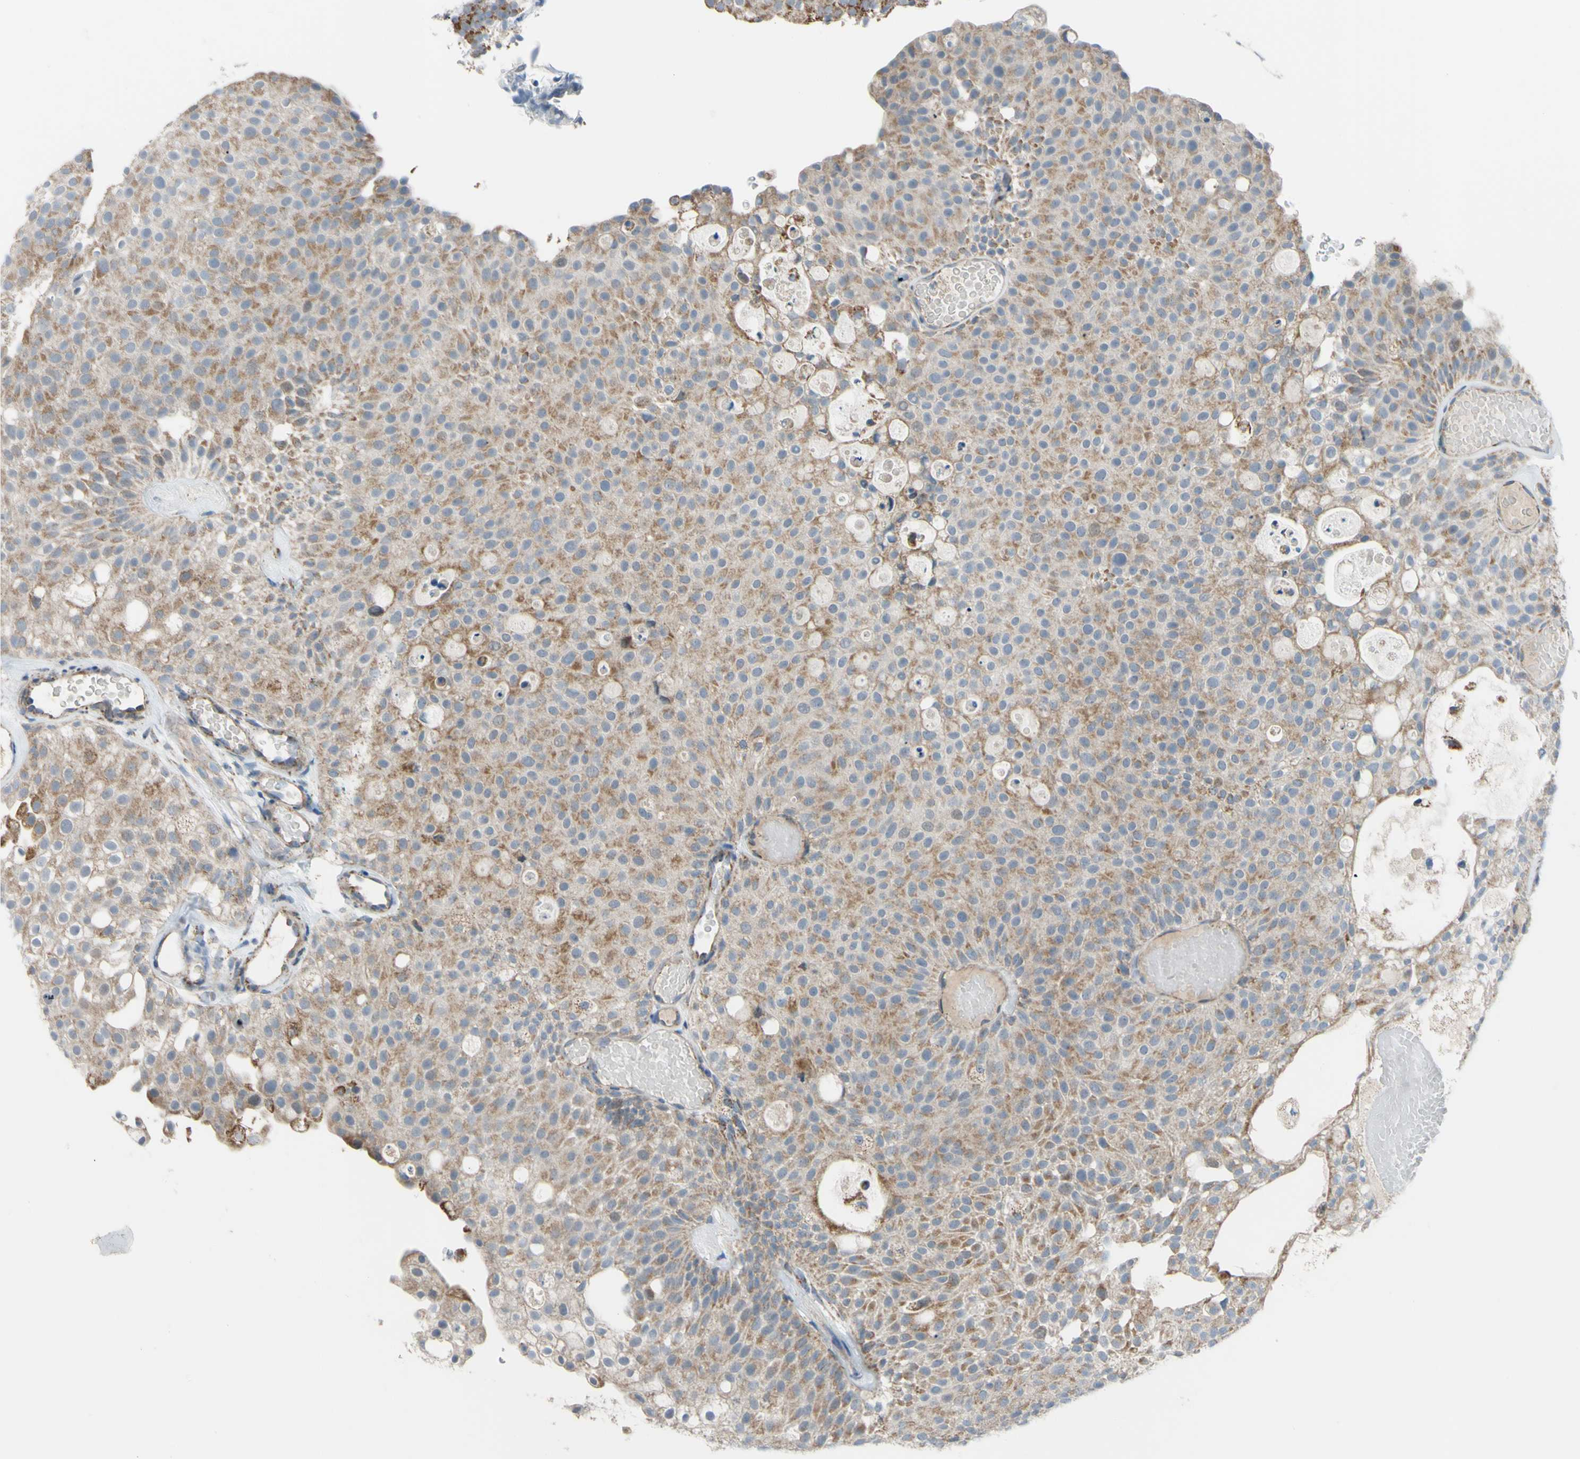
{"staining": {"intensity": "moderate", "quantity": "25%-75%", "location": "cytoplasmic/membranous"}, "tissue": "urothelial cancer", "cell_type": "Tumor cells", "image_type": "cancer", "snomed": [{"axis": "morphology", "description": "Urothelial carcinoma, Low grade"}, {"axis": "topography", "description": "Urinary bladder"}], "caption": "DAB immunohistochemical staining of urothelial cancer shows moderate cytoplasmic/membranous protein staining in about 25%-75% of tumor cells.", "gene": "GLT8D1", "patient": {"sex": "male", "age": 78}}